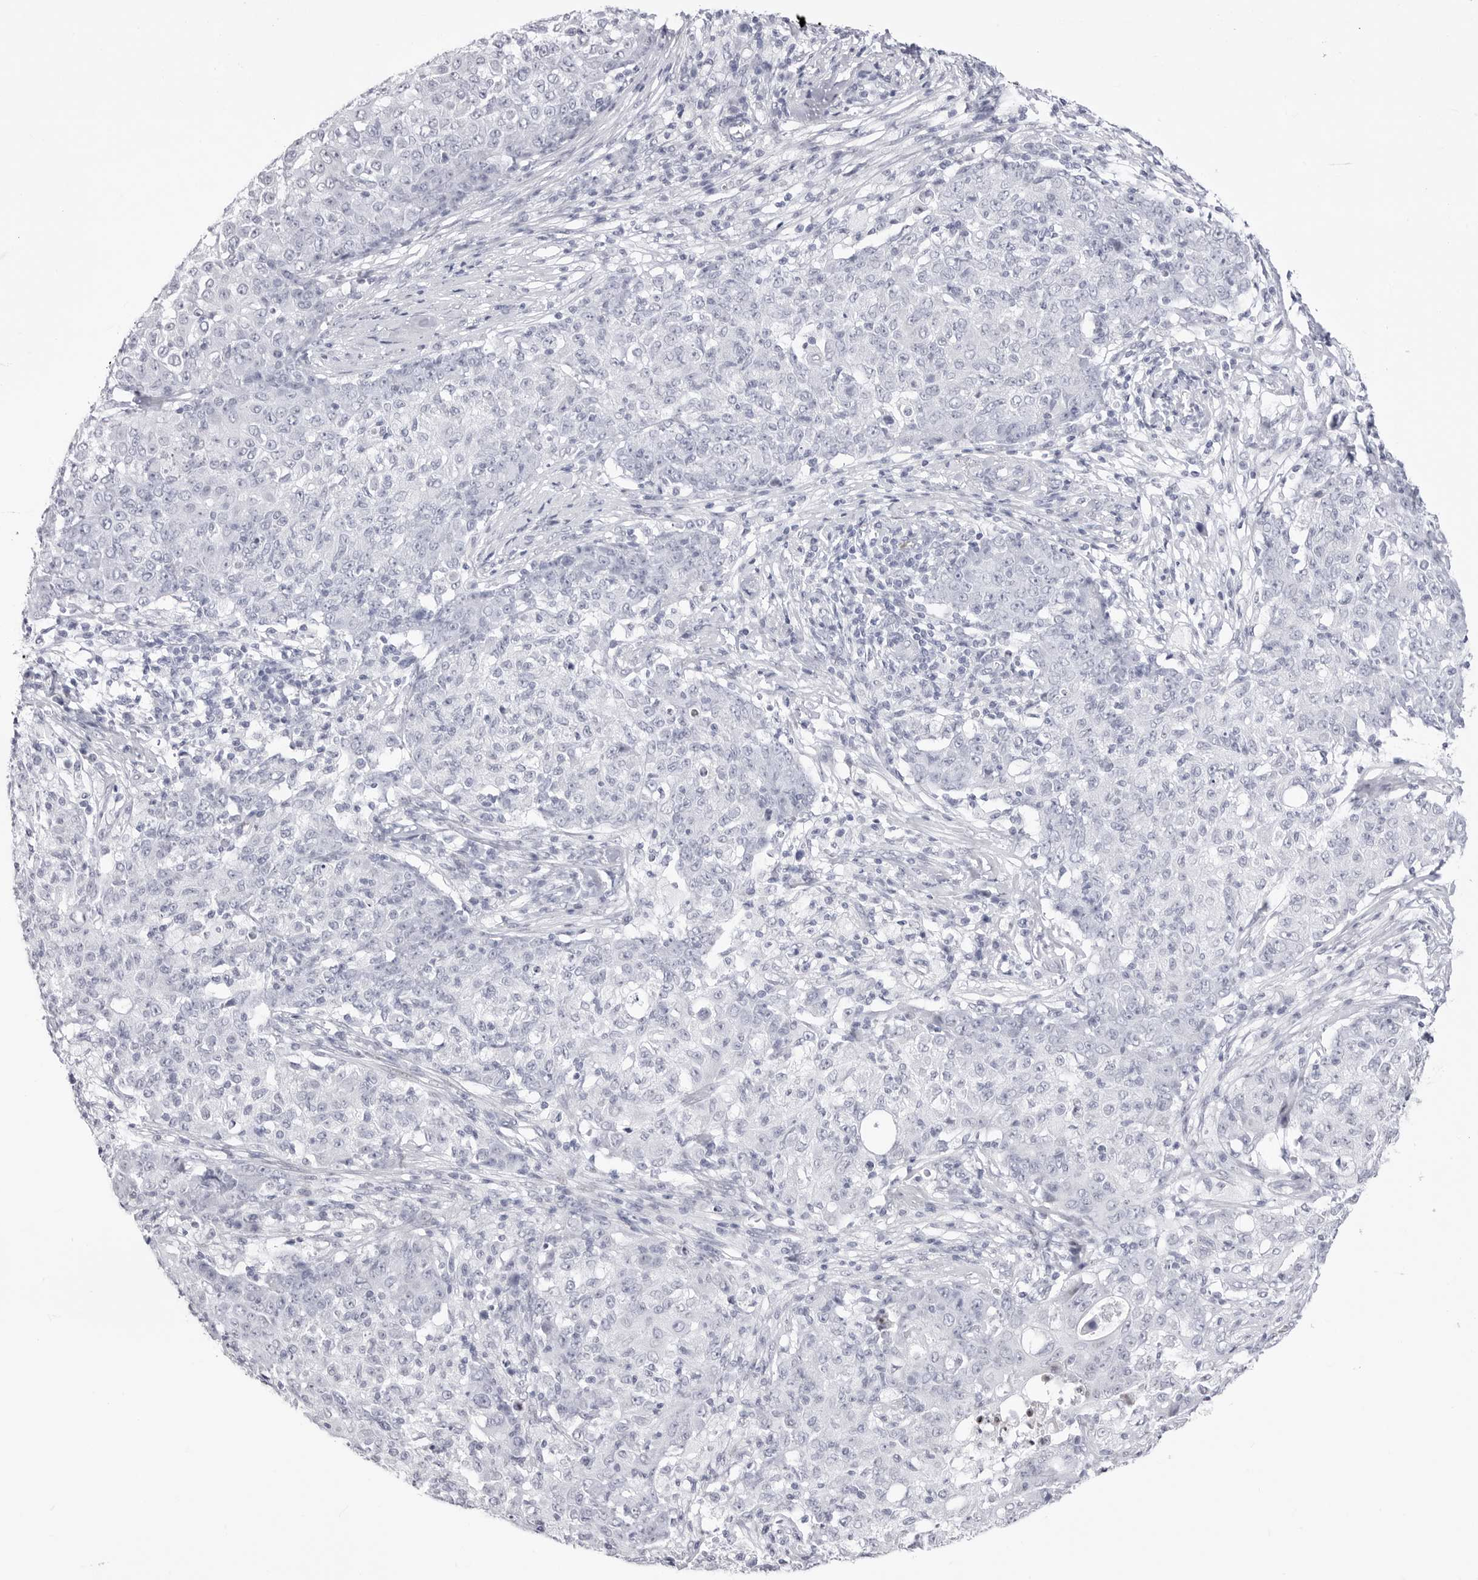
{"staining": {"intensity": "negative", "quantity": "none", "location": "none"}, "tissue": "ovarian cancer", "cell_type": "Tumor cells", "image_type": "cancer", "snomed": [{"axis": "morphology", "description": "Carcinoma, endometroid"}, {"axis": "topography", "description": "Ovary"}], "caption": "This is an IHC histopathology image of human endometroid carcinoma (ovarian). There is no expression in tumor cells.", "gene": "TSSK1B", "patient": {"sex": "female", "age": 42}}